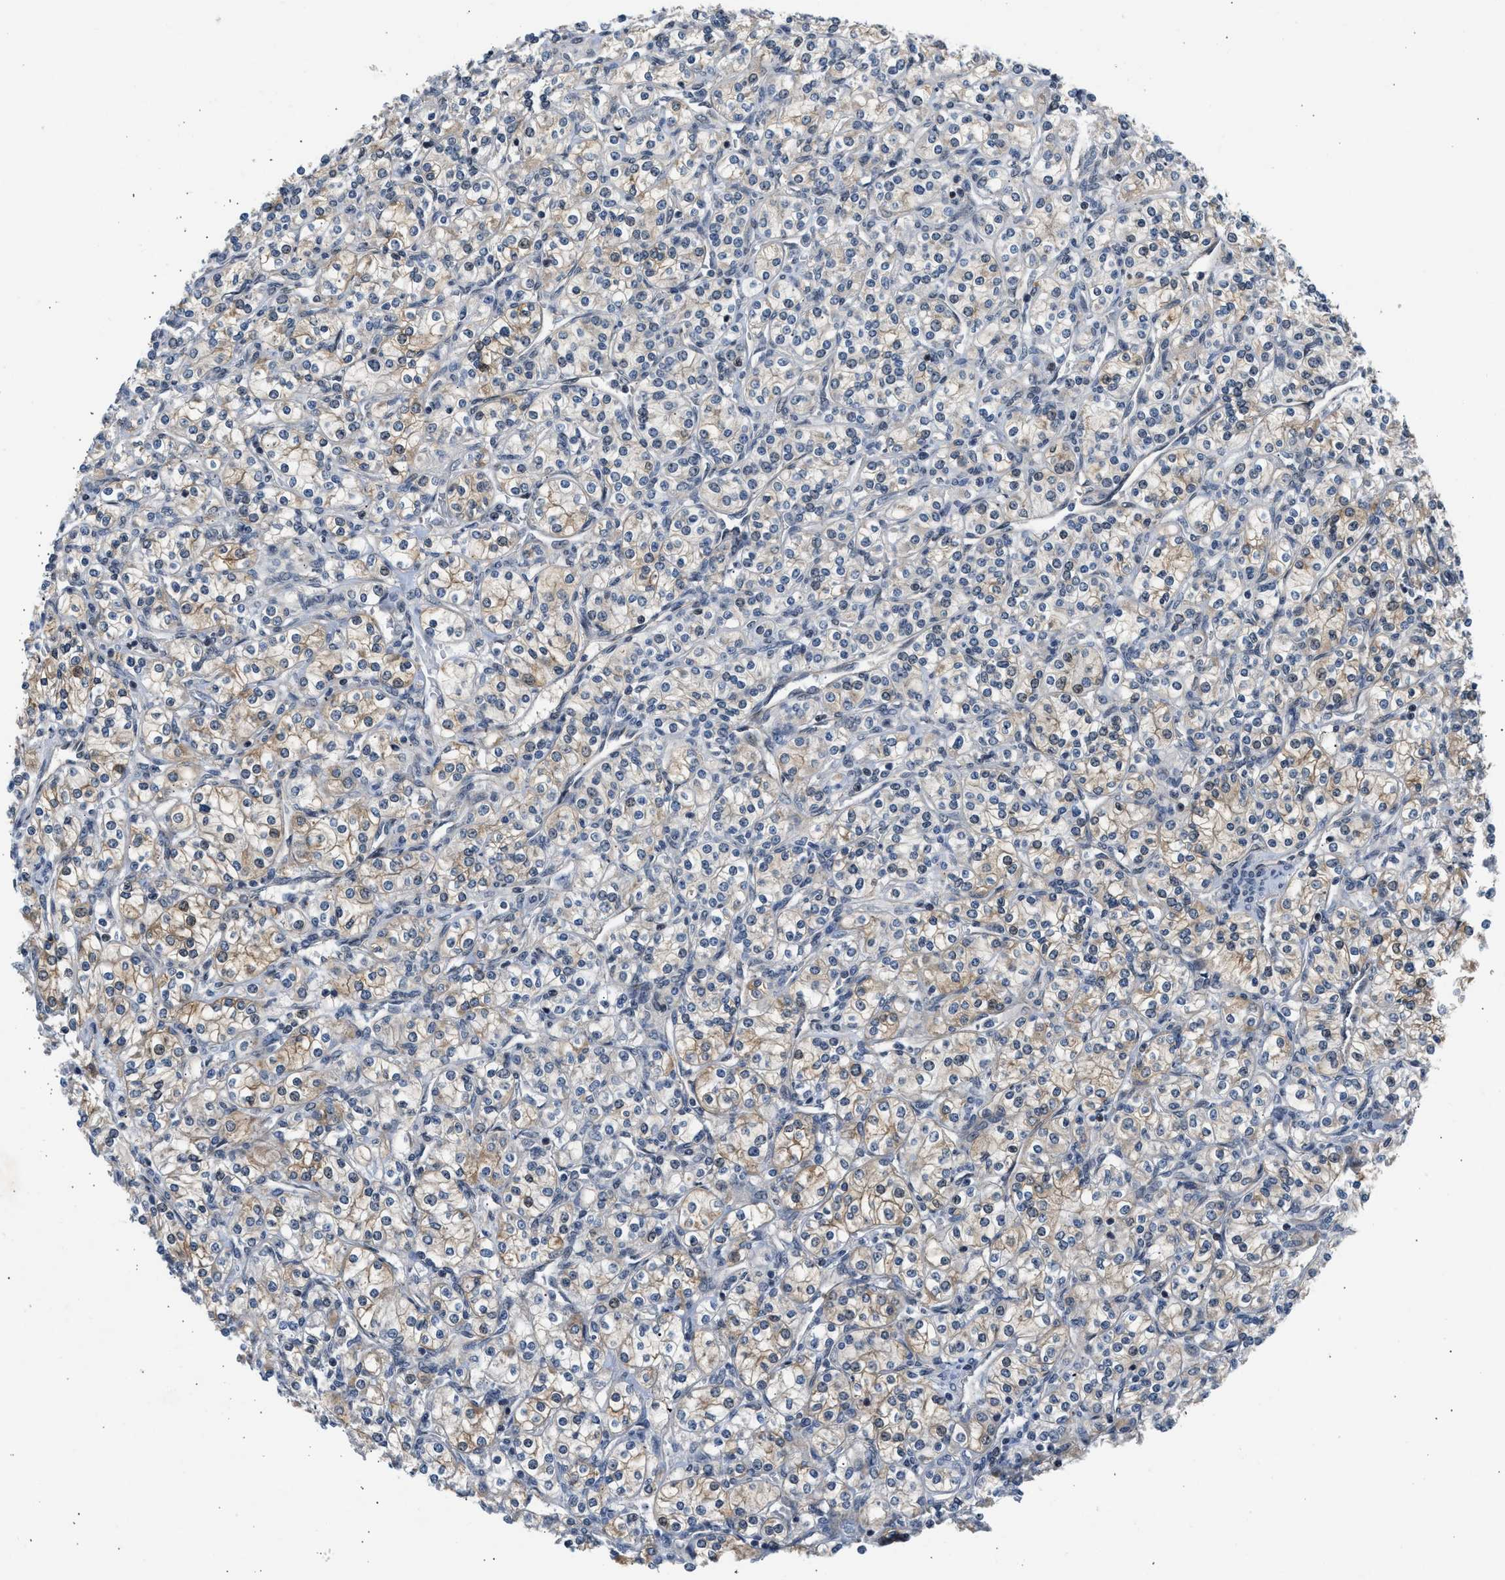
{"staining": {"intensity": "weak", "quantity": "25%-75%", "location": "cytoplasmic/membranous"}, "tissue": "renal cancer", "cell_type": "Tumor cells", "image_type": "cancer", "snomed": [{"axis": "morphology", "description": "Adenocarcinoma, NOS"}, {"axis": "topography", "description": "Kidney"}], "caption": "A histopathology image of renal cancer (adenocarcinoma) stained for a protein demonstrates weak cytoplasmic/membranous brown staining in tumor cells.", "gene": "OLIG3", "patient": {"sex": "male", "age": 77}}